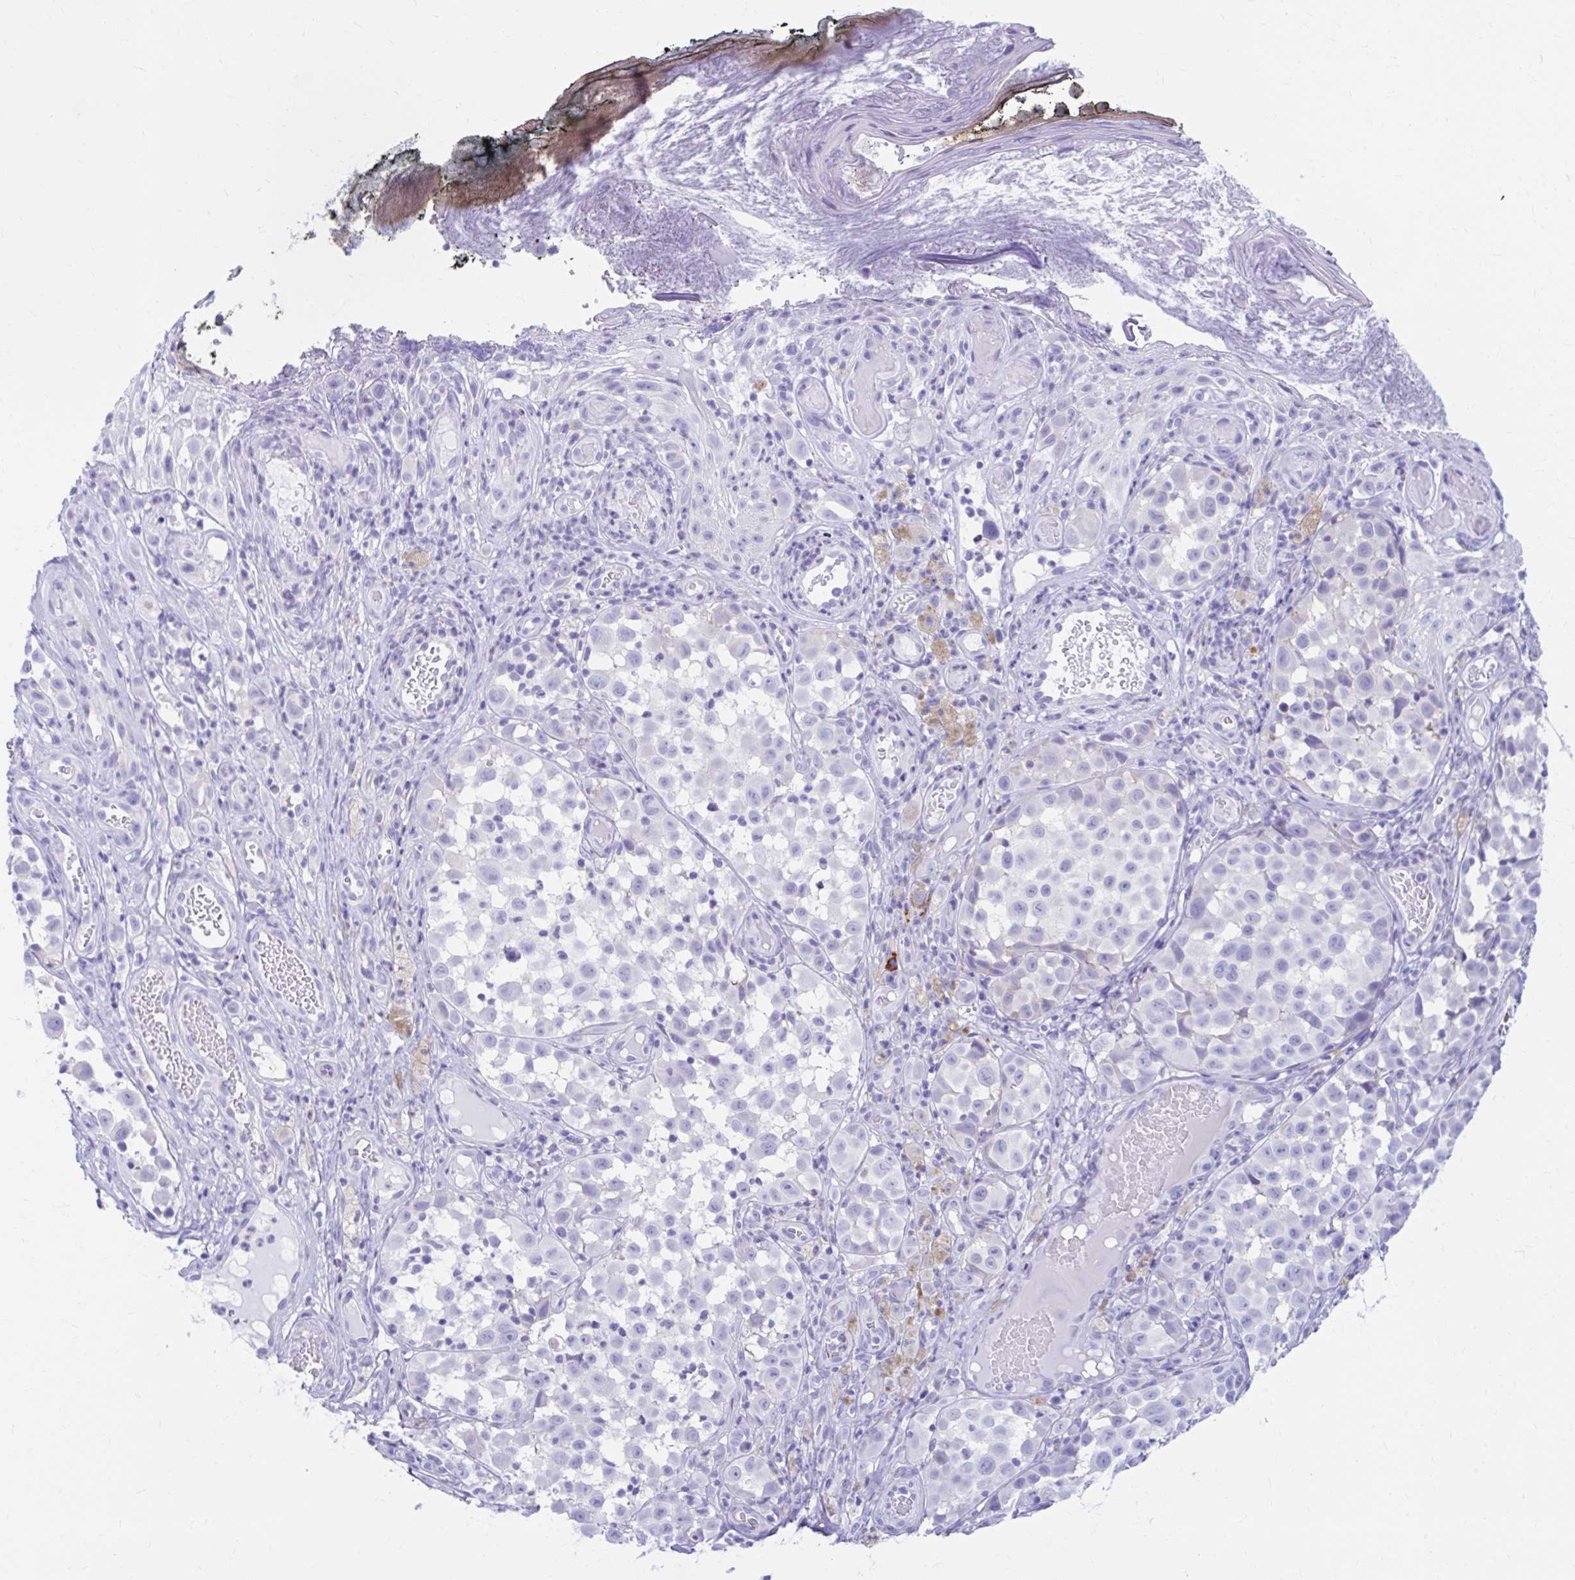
{"staining": {"intensity": "negative", "quantity": "none", "location": "none"}, "tissue": "melanoma", "cell_type": "Tumor cells", "image_type": "cancer", "snomed": [{"axis": "morphology", "description": "Malignant melanoma, NOS"}, {"axis": "topography", "description": "Skin"}], "caption": "The photomicrograph shows no significant expression in tumor cells of melanoma.", "gene": "NSG2", "patient": {"sex": "male", "age": 64}}